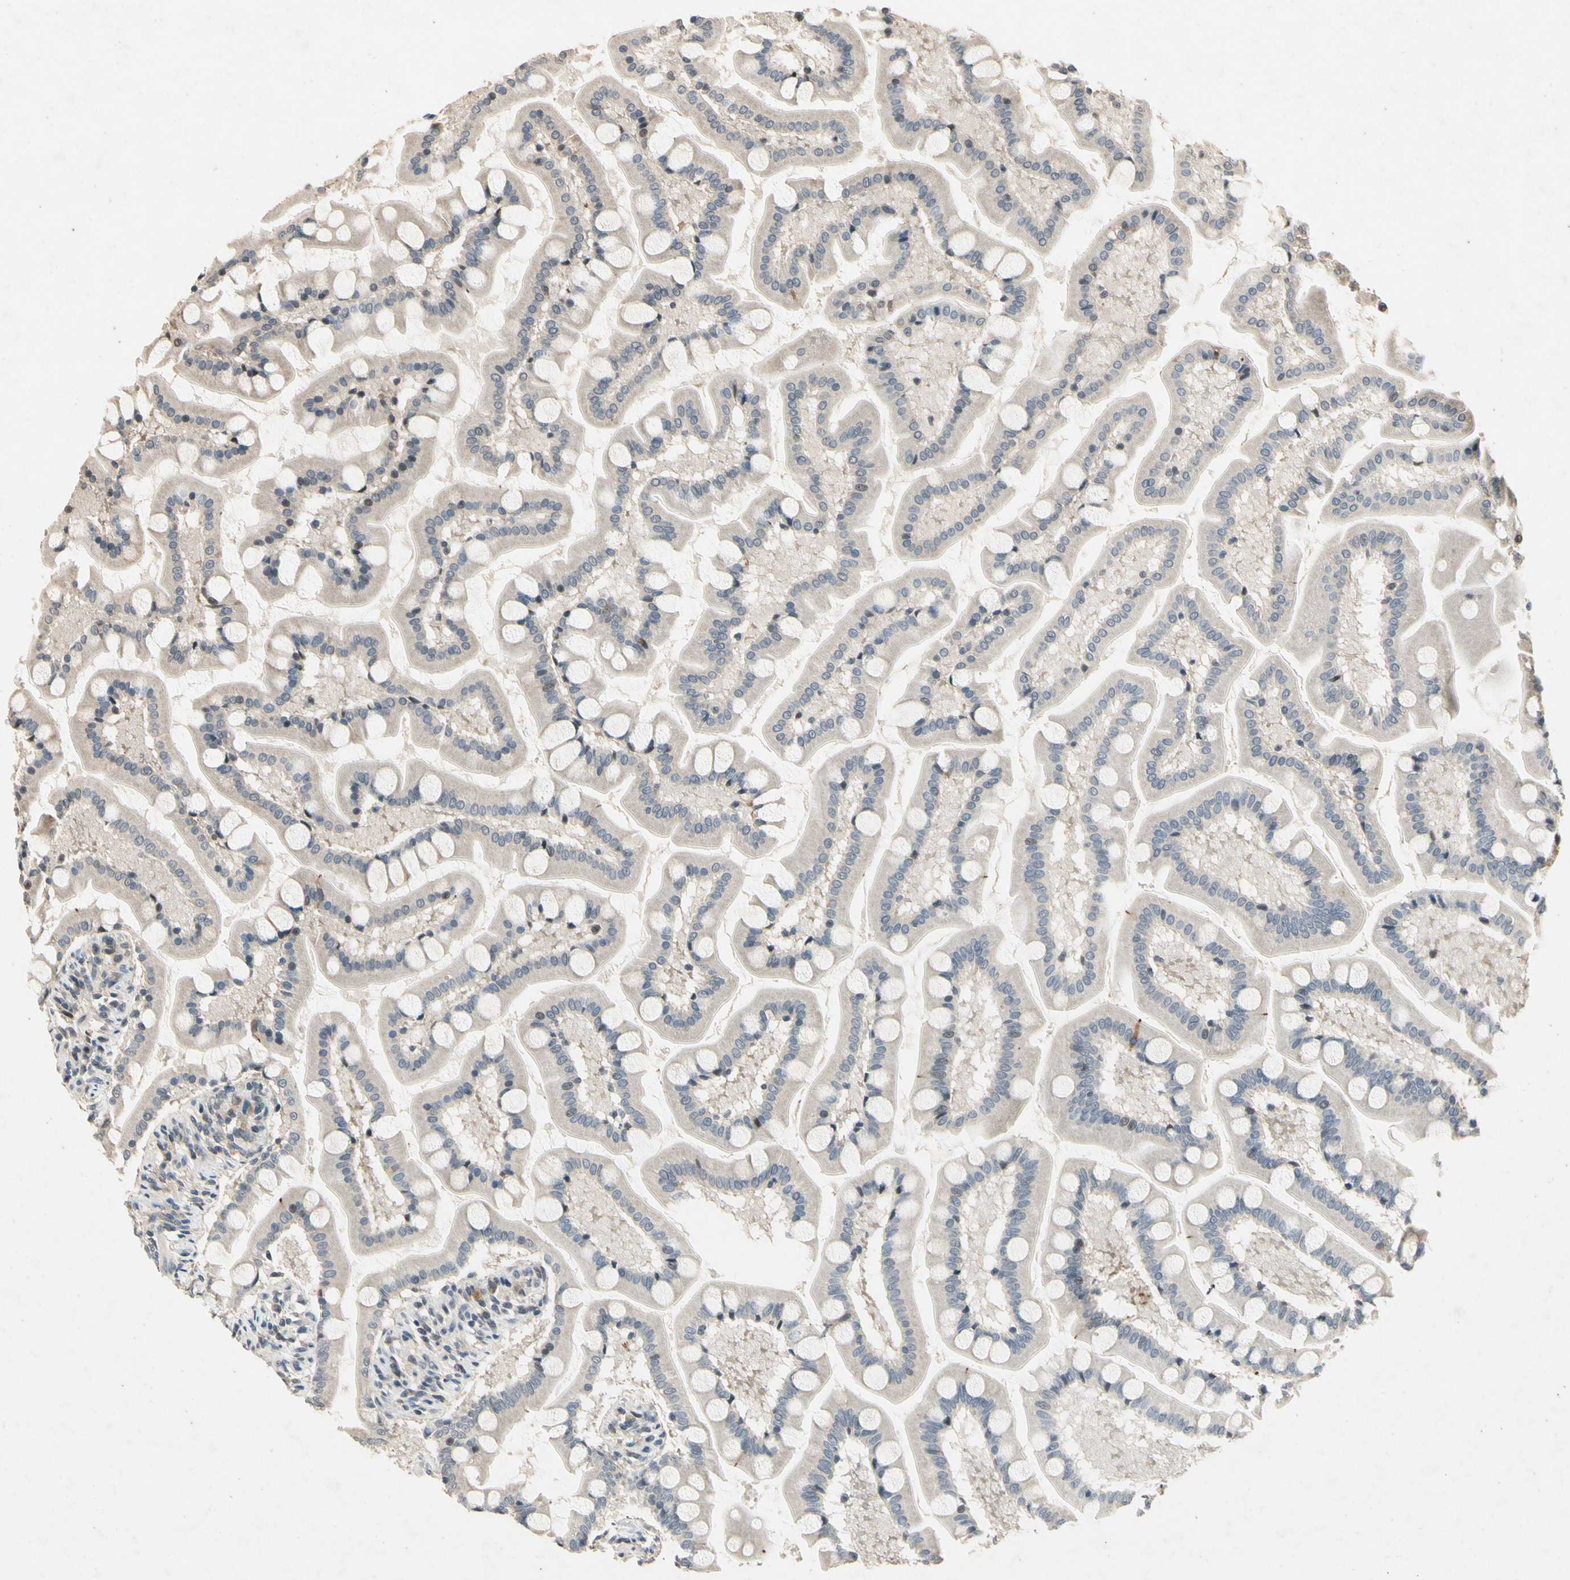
{"staining": {"intensity": "moderate", "quantity": "25%-75%", "location": "cytoplasmic/membranous"}, "tissue": "small intestine", "cell_type": "Glandular cells", "image_type": "normal", "snomed": [{"axis": "morphology", "description": "Normal tissue, NOS"}, {"axis": "topography", "description": "Small intestine"}], "caption": "Glandular cells demonstrate medium levels of moderate cytoplasmic/membranous positivity in about 25%-75% of cells in benign human small intestine.", "gene": "DPY19L3", "patient": {"sex": "male", "age": 41}}